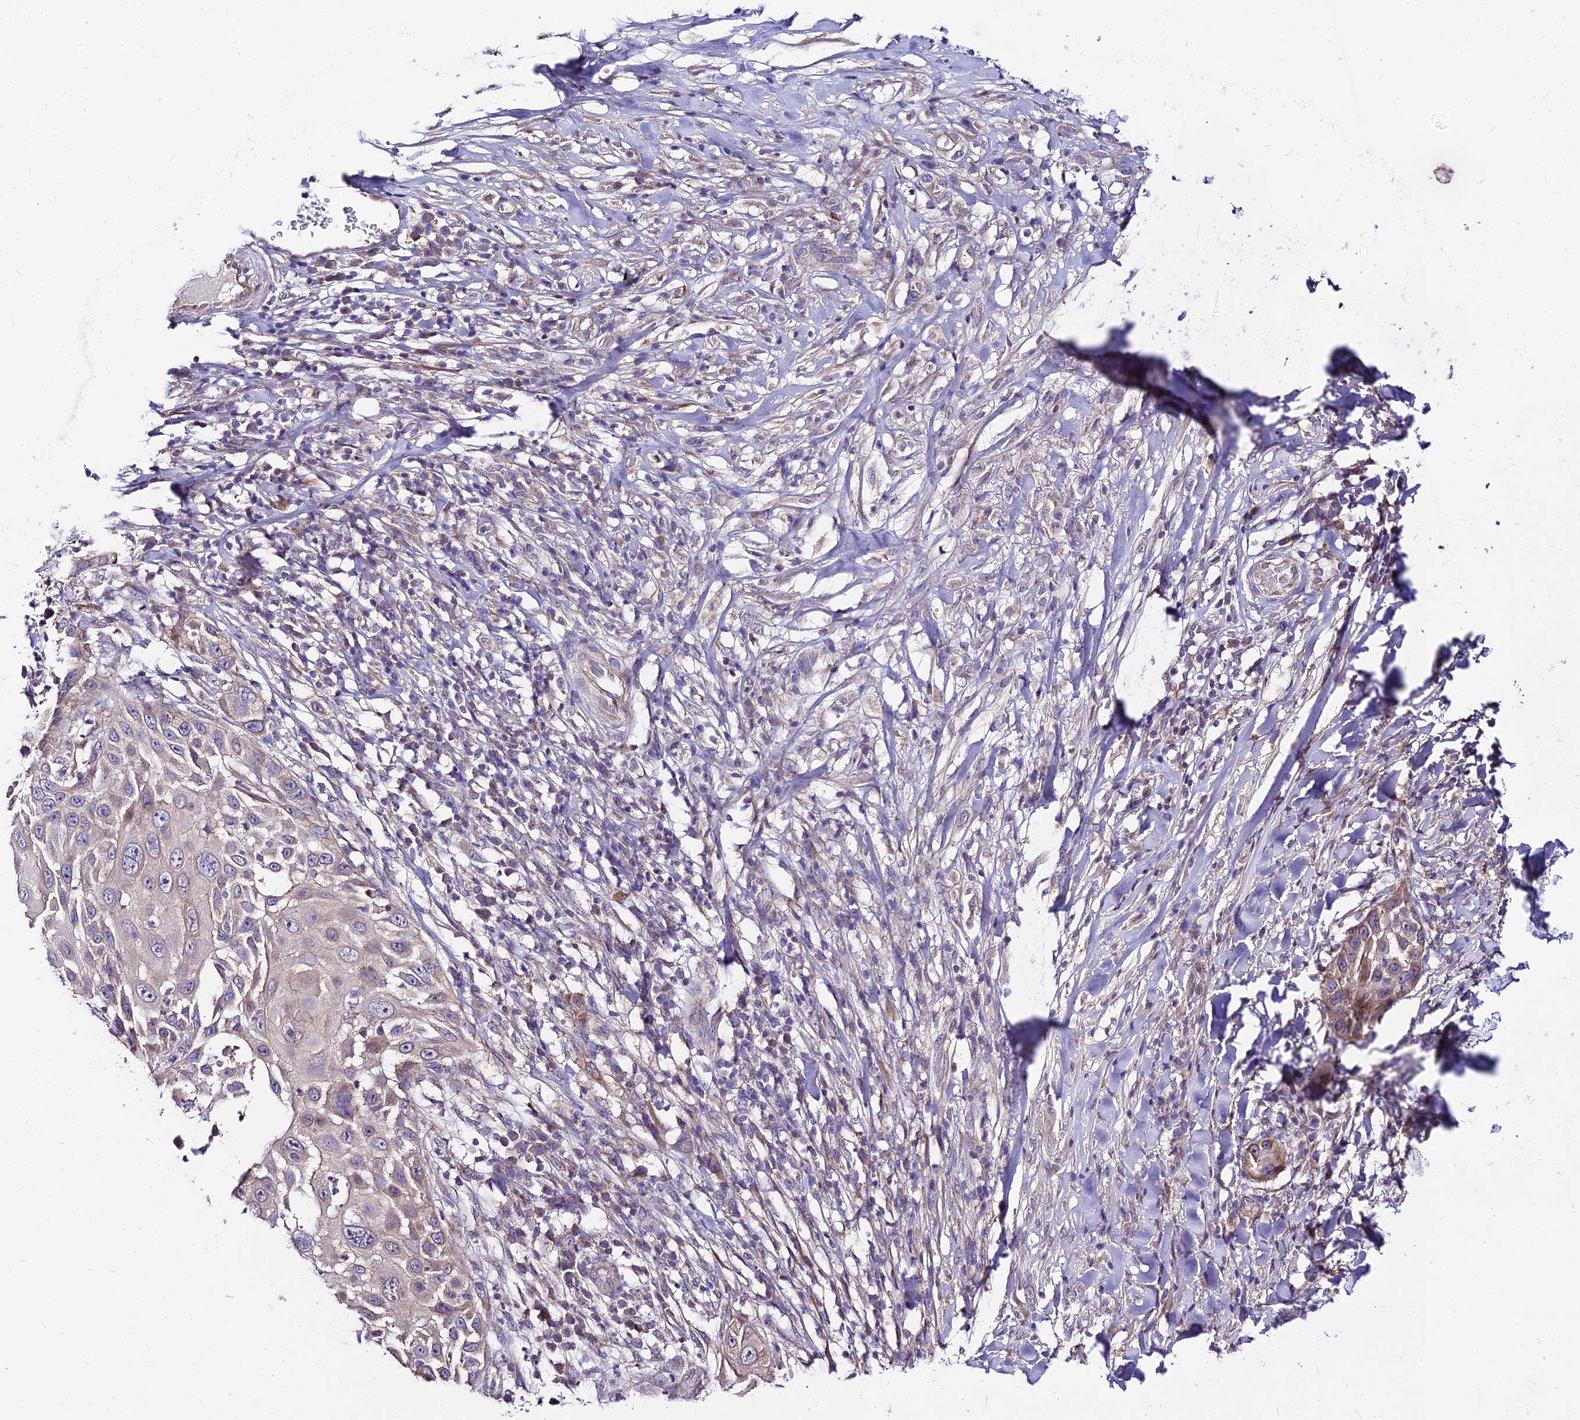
{"staining": {"intensity": "weak", "quantity": "25%-75%", "location": "cytoplasmic/membranous"}, "tissue": "skin cancer", "cell_type": "Tumor cells", "image_type": "cancer", "snomed": [{"axis": "morphology", "description": "Squamous cell carcinoma, NOS"}, {"axis": "topography", "description": "Skin"}], "caption": "DAB immunohistochemical staining of human skin cancer (squamous cell carcinoma) reveals weak cytoplasmic/membranous protein positivity in about 25%-75% of tumor cells.", "gene": "C6orf132", "patient": {"sex": "female", "age": 44}}